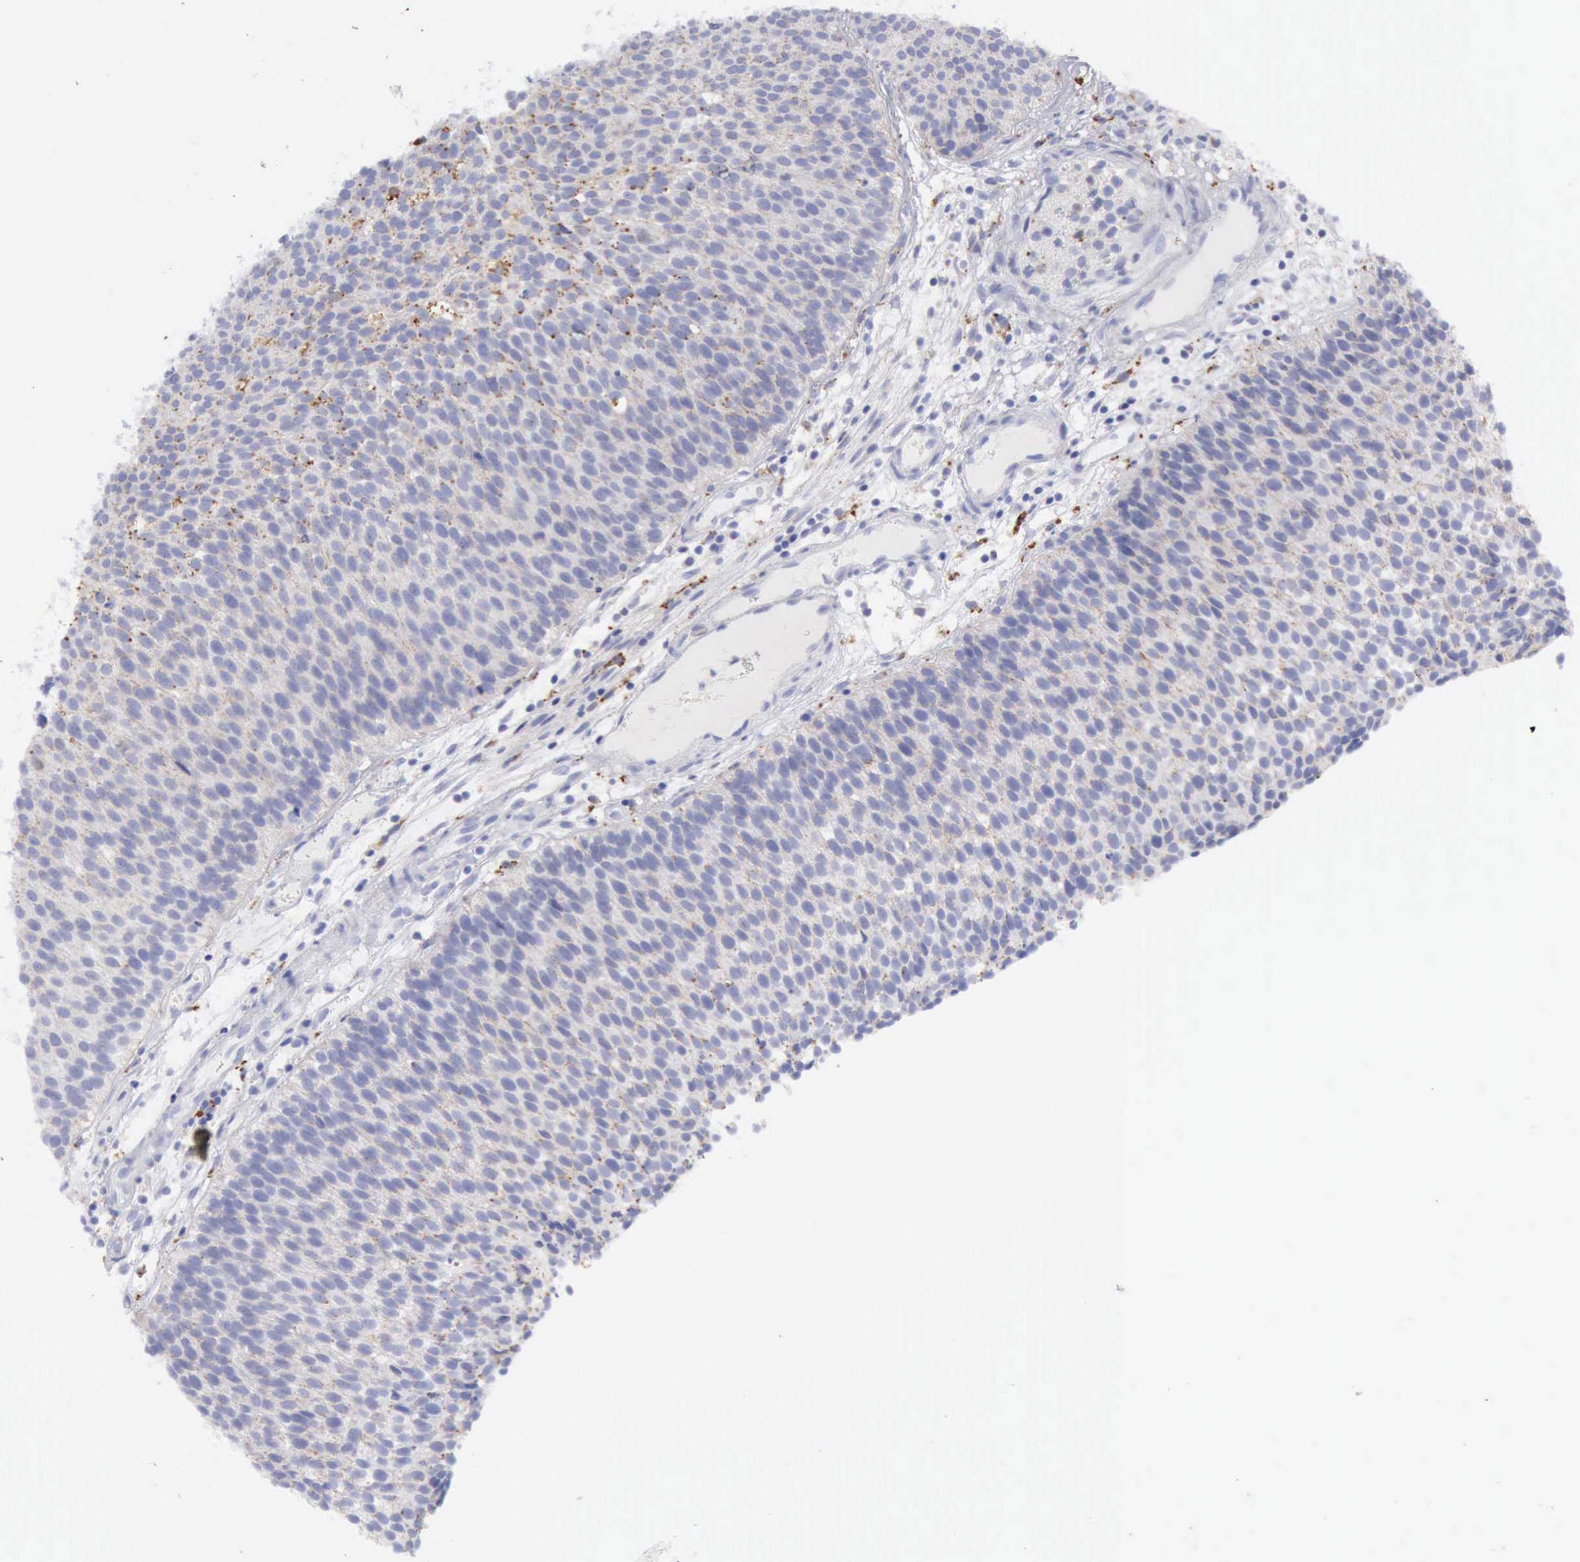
{"staining": {"intensity": "negative", "quantity": "none", "location": "none"}, "tissue": "urothelial cancer", "cell_type": "Tumor cells", "image_type": "cancer", "snomed": [{"axis": "morphology", "description": "Urothelial carcinoma, Low grade"}, {"axis": "topography", "description": "Urinary bladder"}], "caption": "A photomicrograph of human urothelial carcinoma (low-grade) is negative for staining in tumor cells.", "gene": "CTSS", "patient": {"sex": "male", "age": 85}}